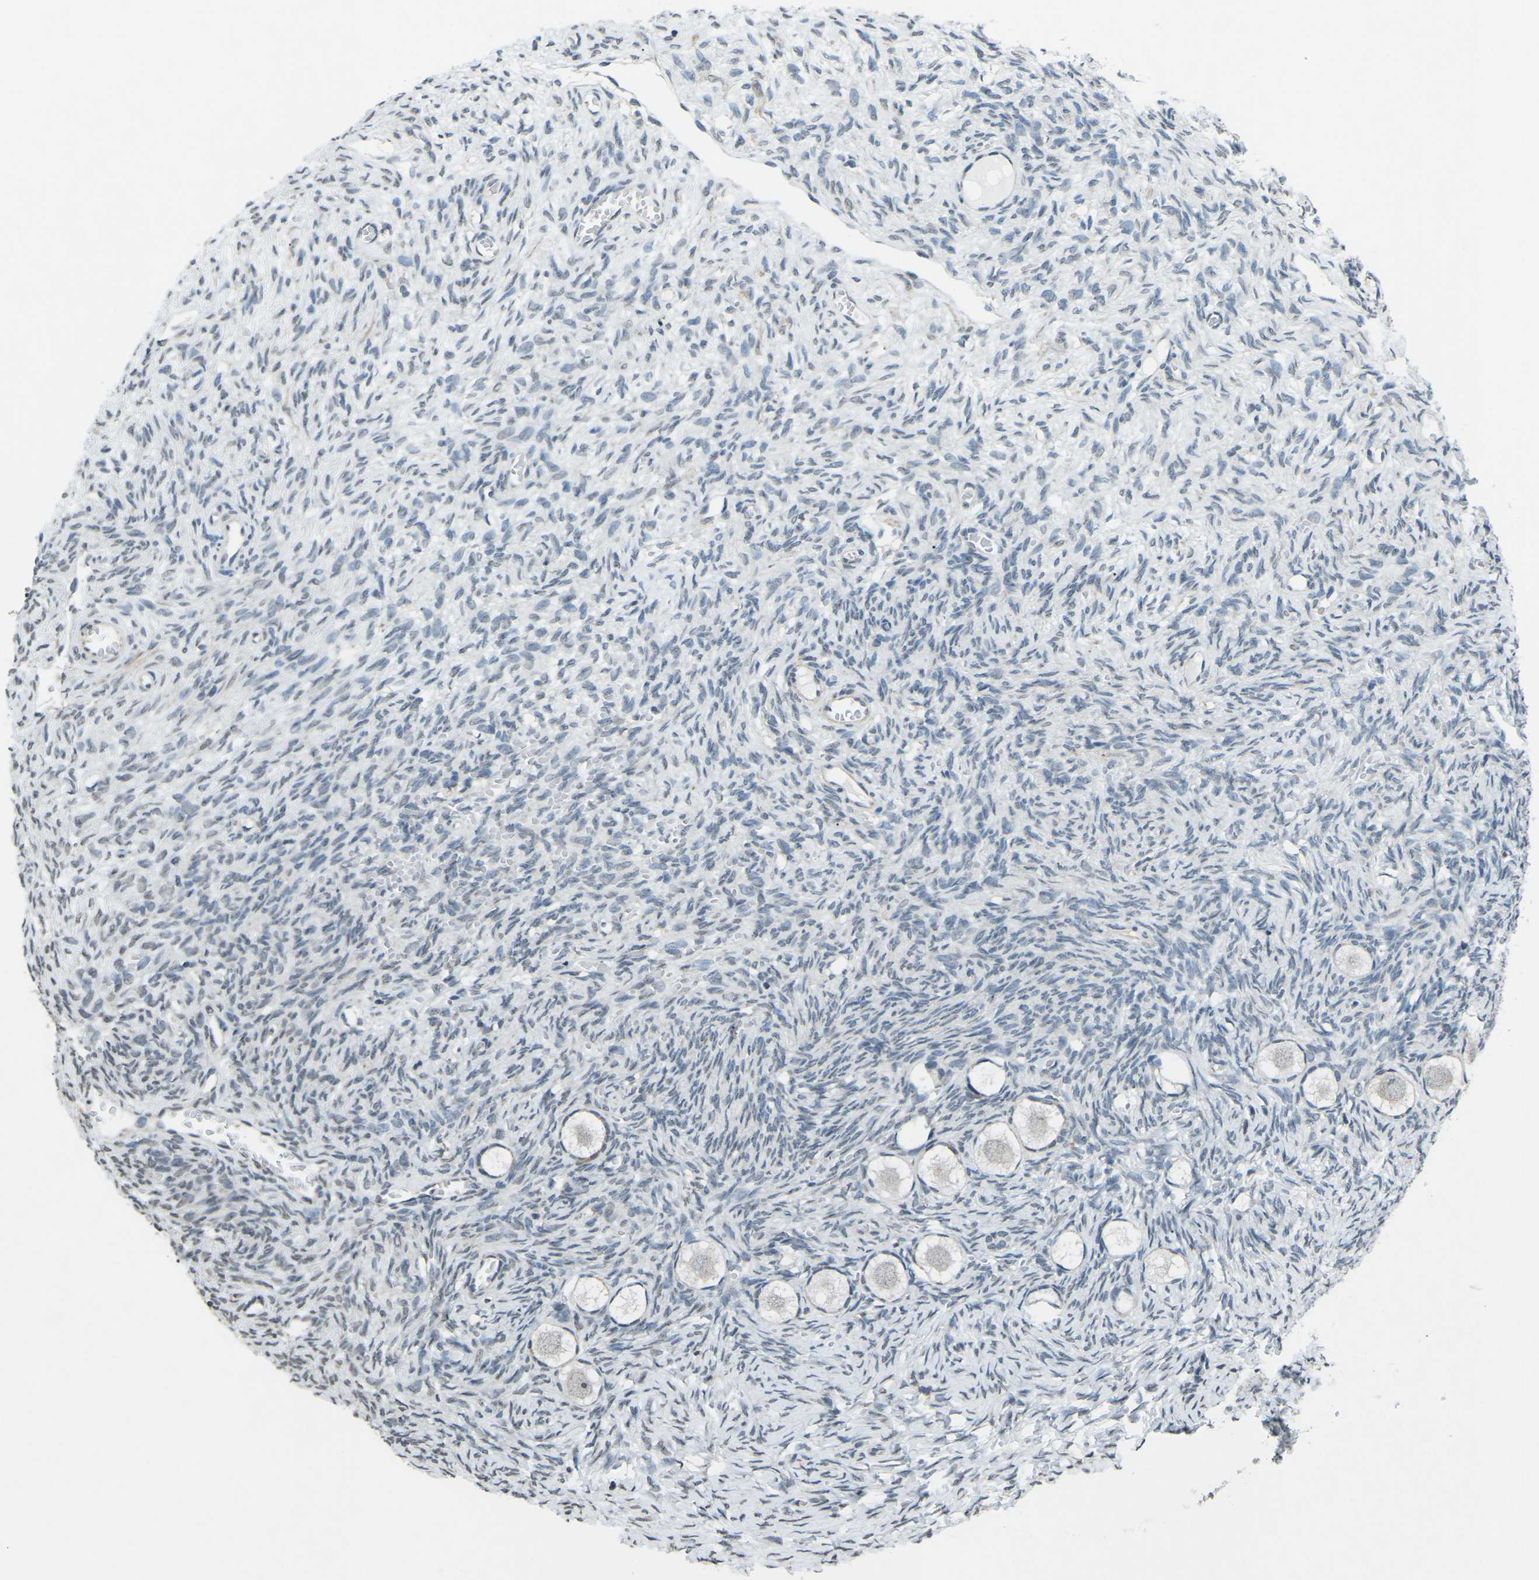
{"staining": {"intensity": "negative", "quantity": "none", "location": "none"}, "tissue": "ovary", "cell_type": "Follicle cells", "image_type": "normal", "snomed": [{"axis": "morphology", "description": "Normal tissue, NOS"}, {"axis": "topography", "description": "Ovary"}], "caption": "Immunohistochemistry (IHC) histopathology image of unremarkable ovary: ovary stained with DAB exhibits no significant protein expression in follicle cells.", "gene": "TFR2", "patient": {"sex": "female", "age": 27}}